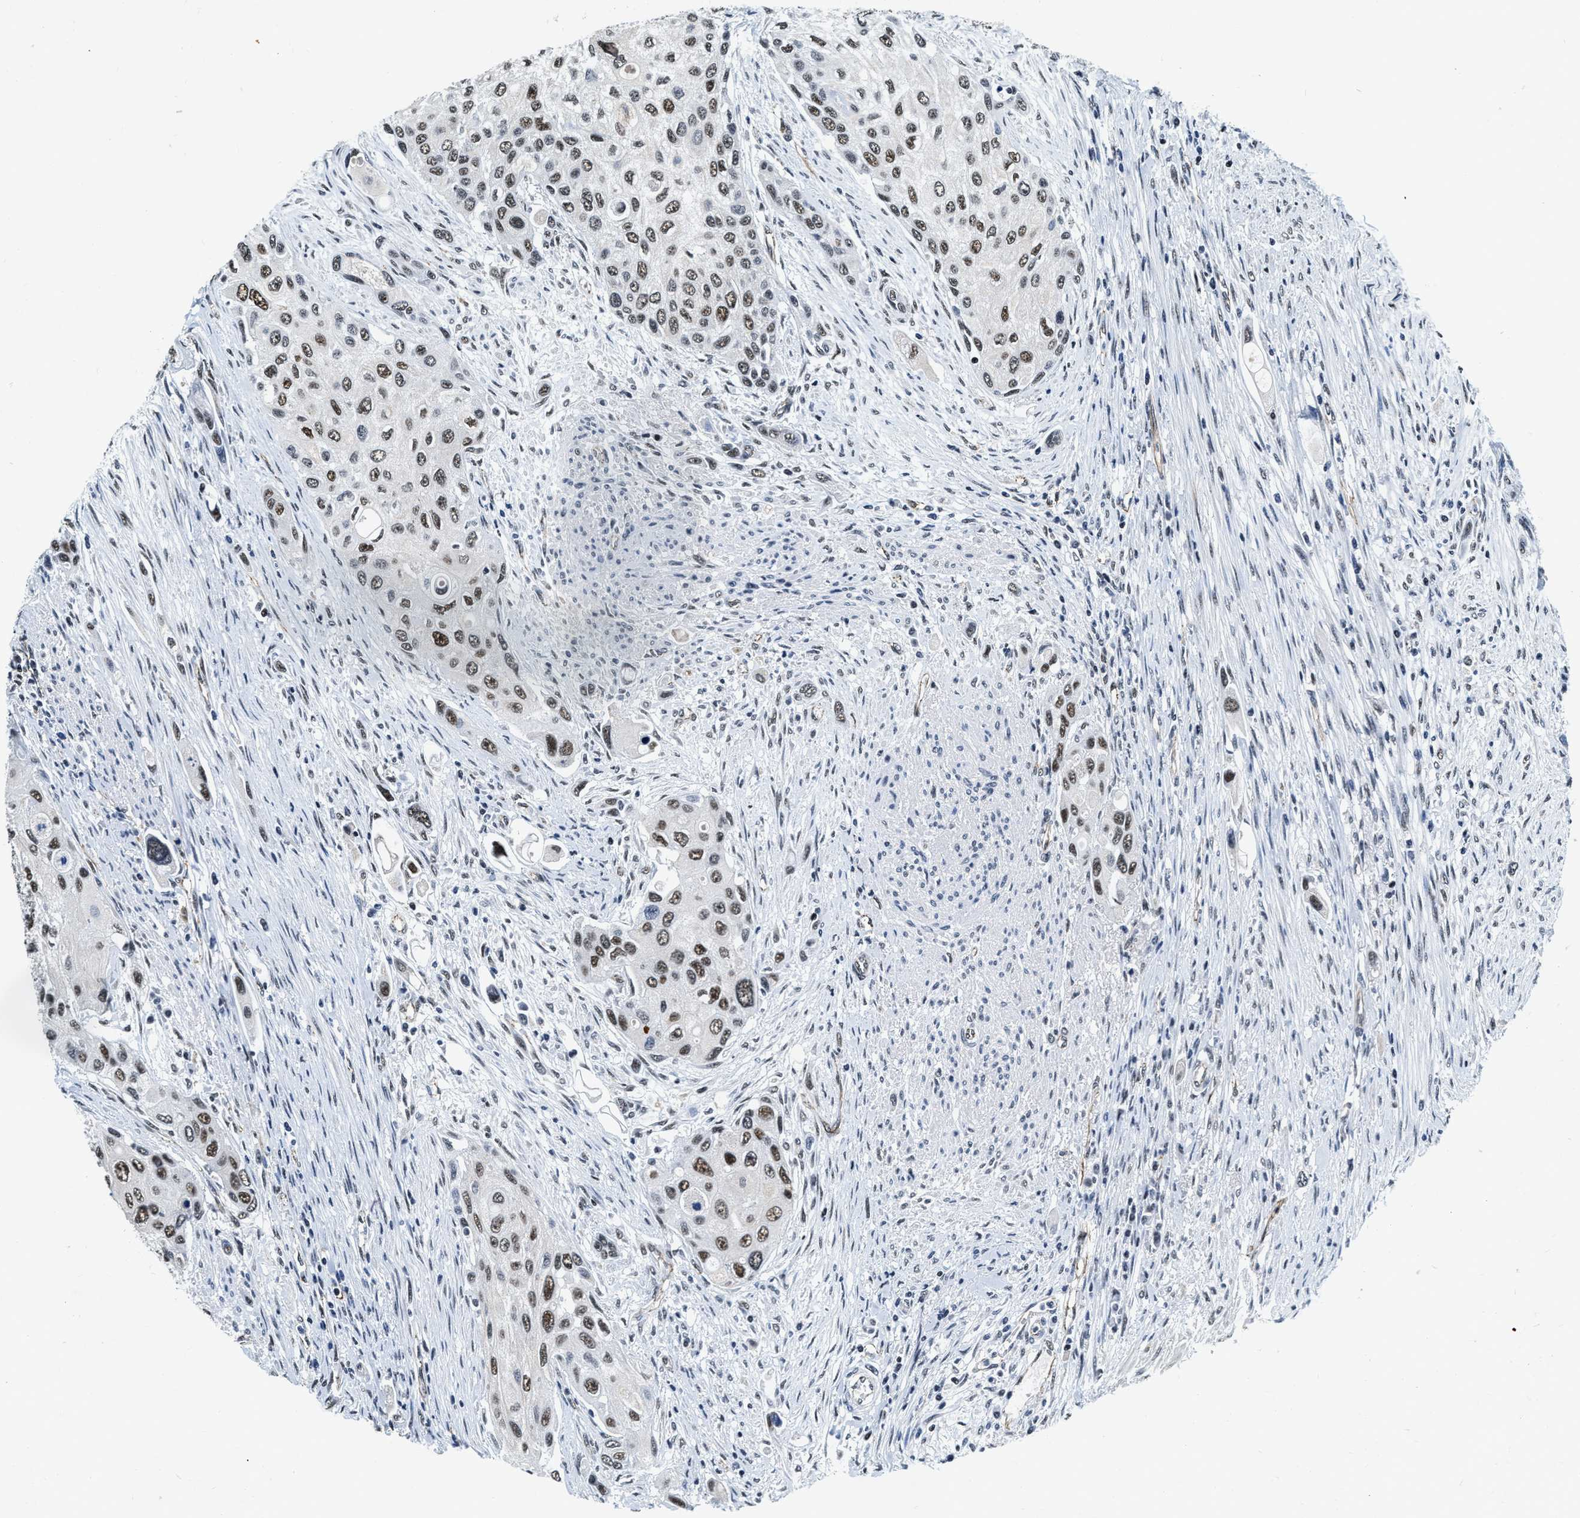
{"staining": {"intensity": "moderate", "quantity": ">75%", "location": "nuclear"}, "tissue": "urothelial cancer", "cell_type": "Tumor cells", "image_type": "cancer", "snomed": [{"axis": "morphology", "description": "Urothelial carcinoma, High grade"}, {"axis": "topography", "description": "Urinary bladder"}], "caption": "Tumor cells reveal medium levels of moderate nuclear expression in about >75% of cells in human urothelial cancer.", "gene": "CCNE1", "patient": {"sex": "female", "age": 56}}